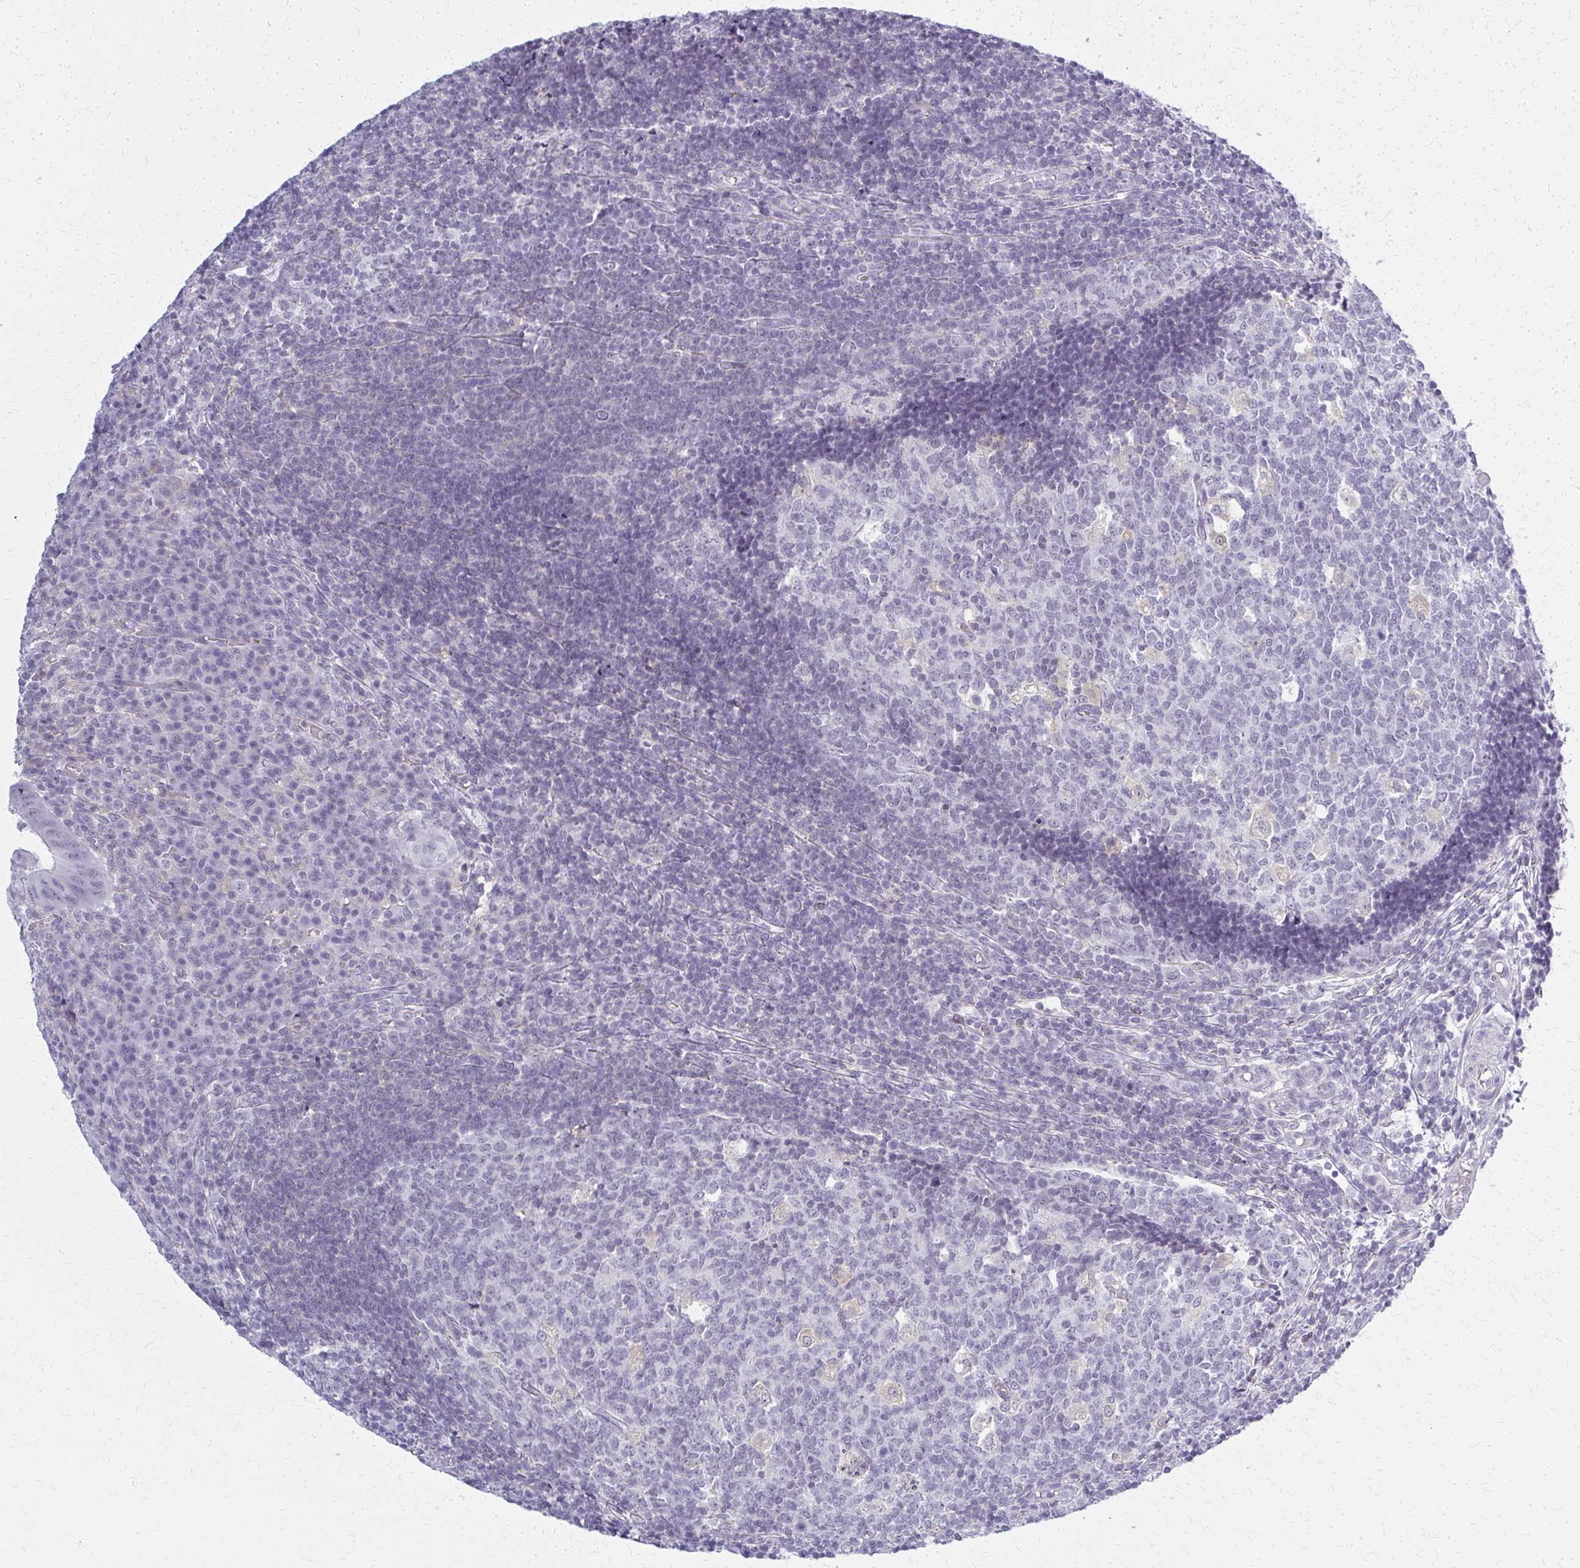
{"staining": {"intensity": "negative", "quantity": "none", "location": "none"}, "tissue": "appendix", "cell_type": "Glandular cells", "image_type": "normal", "snomed": [{"axis": "morphology", "description": "Normal tissue, NOS"}, {"axis": "topography", "description": "Appendix"}], "caption": "This photomicrograph is of normal appendix stained with immunohistochemistry to label a protein in brown with the nuclei are counter-stained blue. There is no expression in glandular cells. (DAB immunohistochemistry with hematoxylin counter stain).", "gene": "CASQ2", "patient": {"sex": "male", "age": 18}}